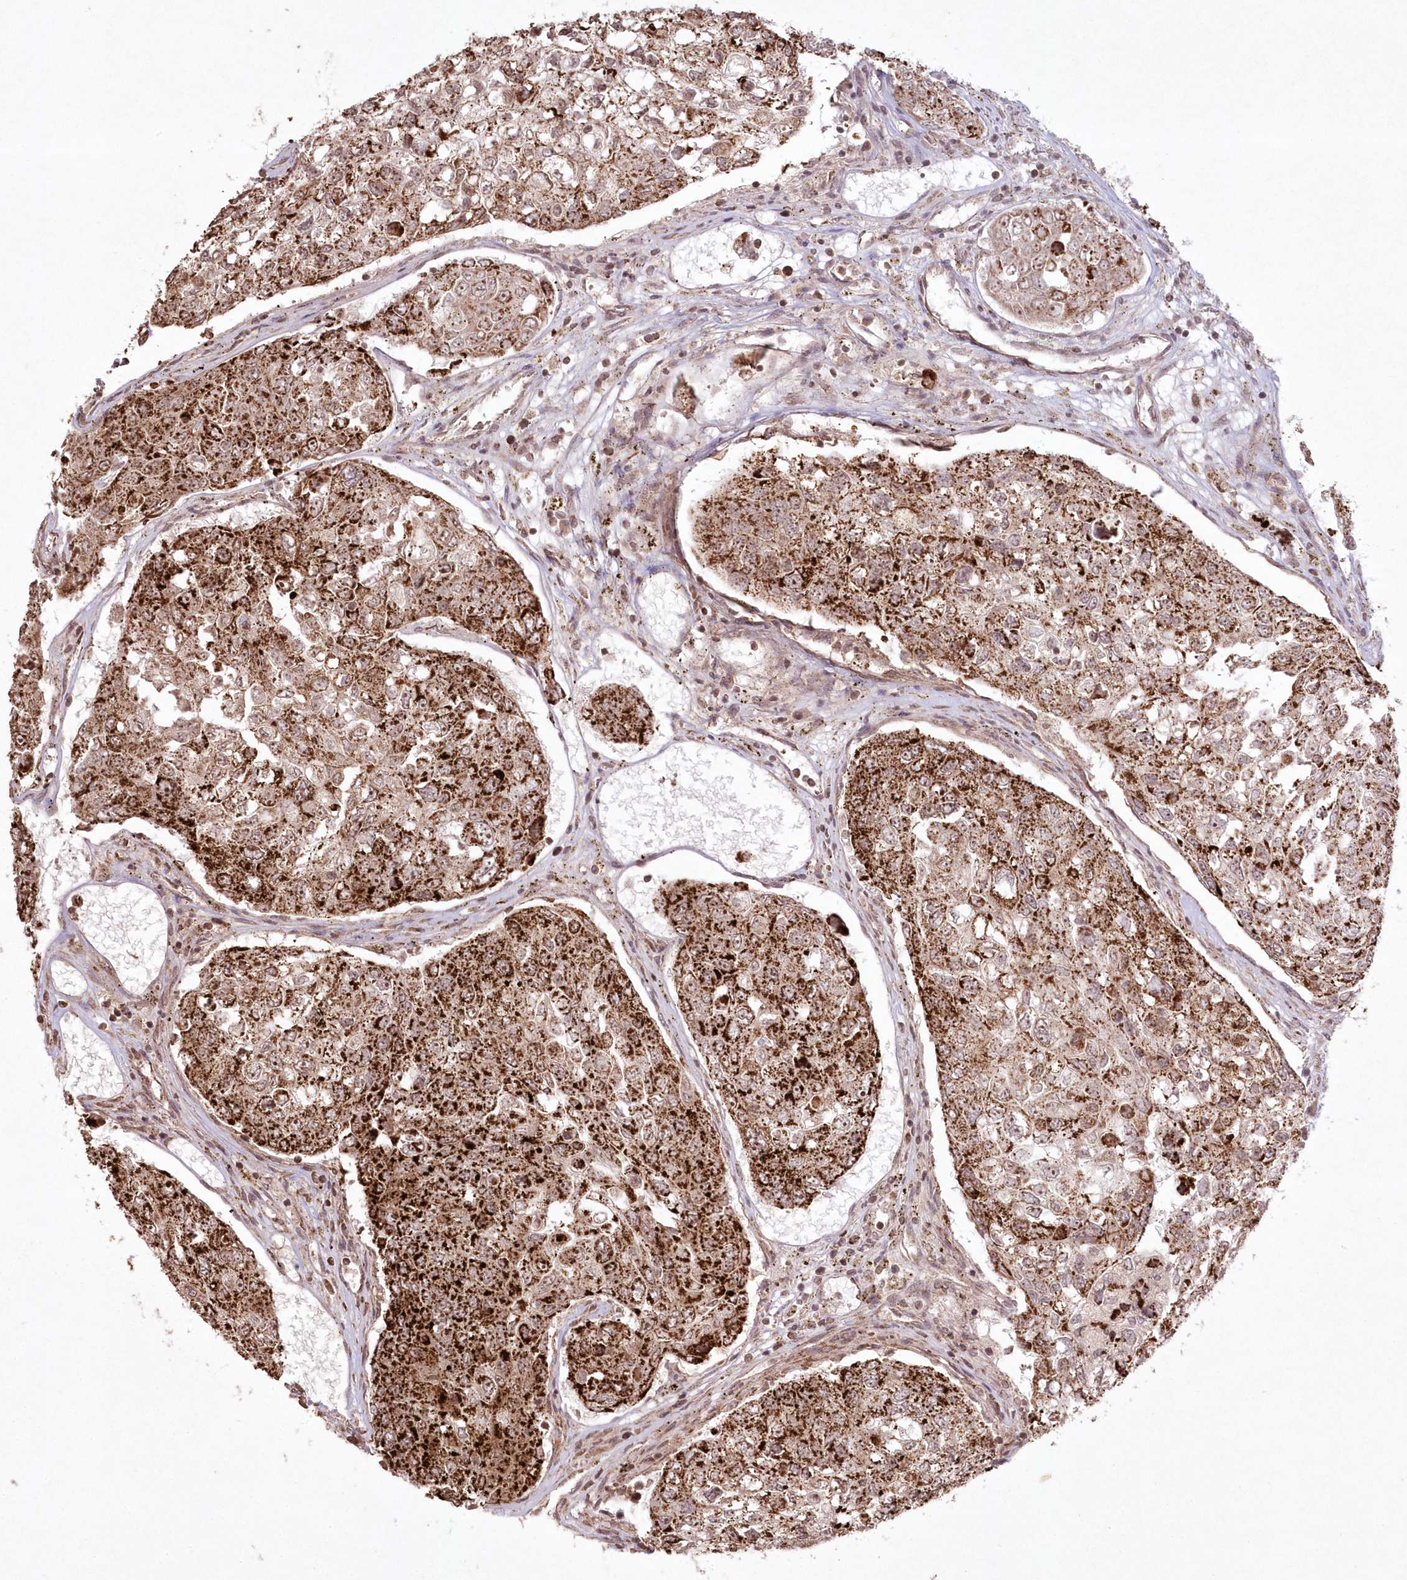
{"staining": {"intensity": "strong", "quantity": ">75%", "location": "cytoplasmic/membranous"}, "tissue": "urothelial cancer", "cell_type": "Tumor cells", "image_type": "cancer", "snomed": [{"axis": "morphology", "description": "Urothelial carcinoma, High grade"}, {"axis": "topography", "description": "Lymph node"}, {"axis": "topography", "description": "Urinary bladder"}], "caption": "DAB immunohistochemical staining of urothelial cancer shows strong cytoplasmic/membranous protein positivity in approximately >75% of tumor cells.", "gene": "LRPPRC", "patient": {"sex": "male", "age": 51}}